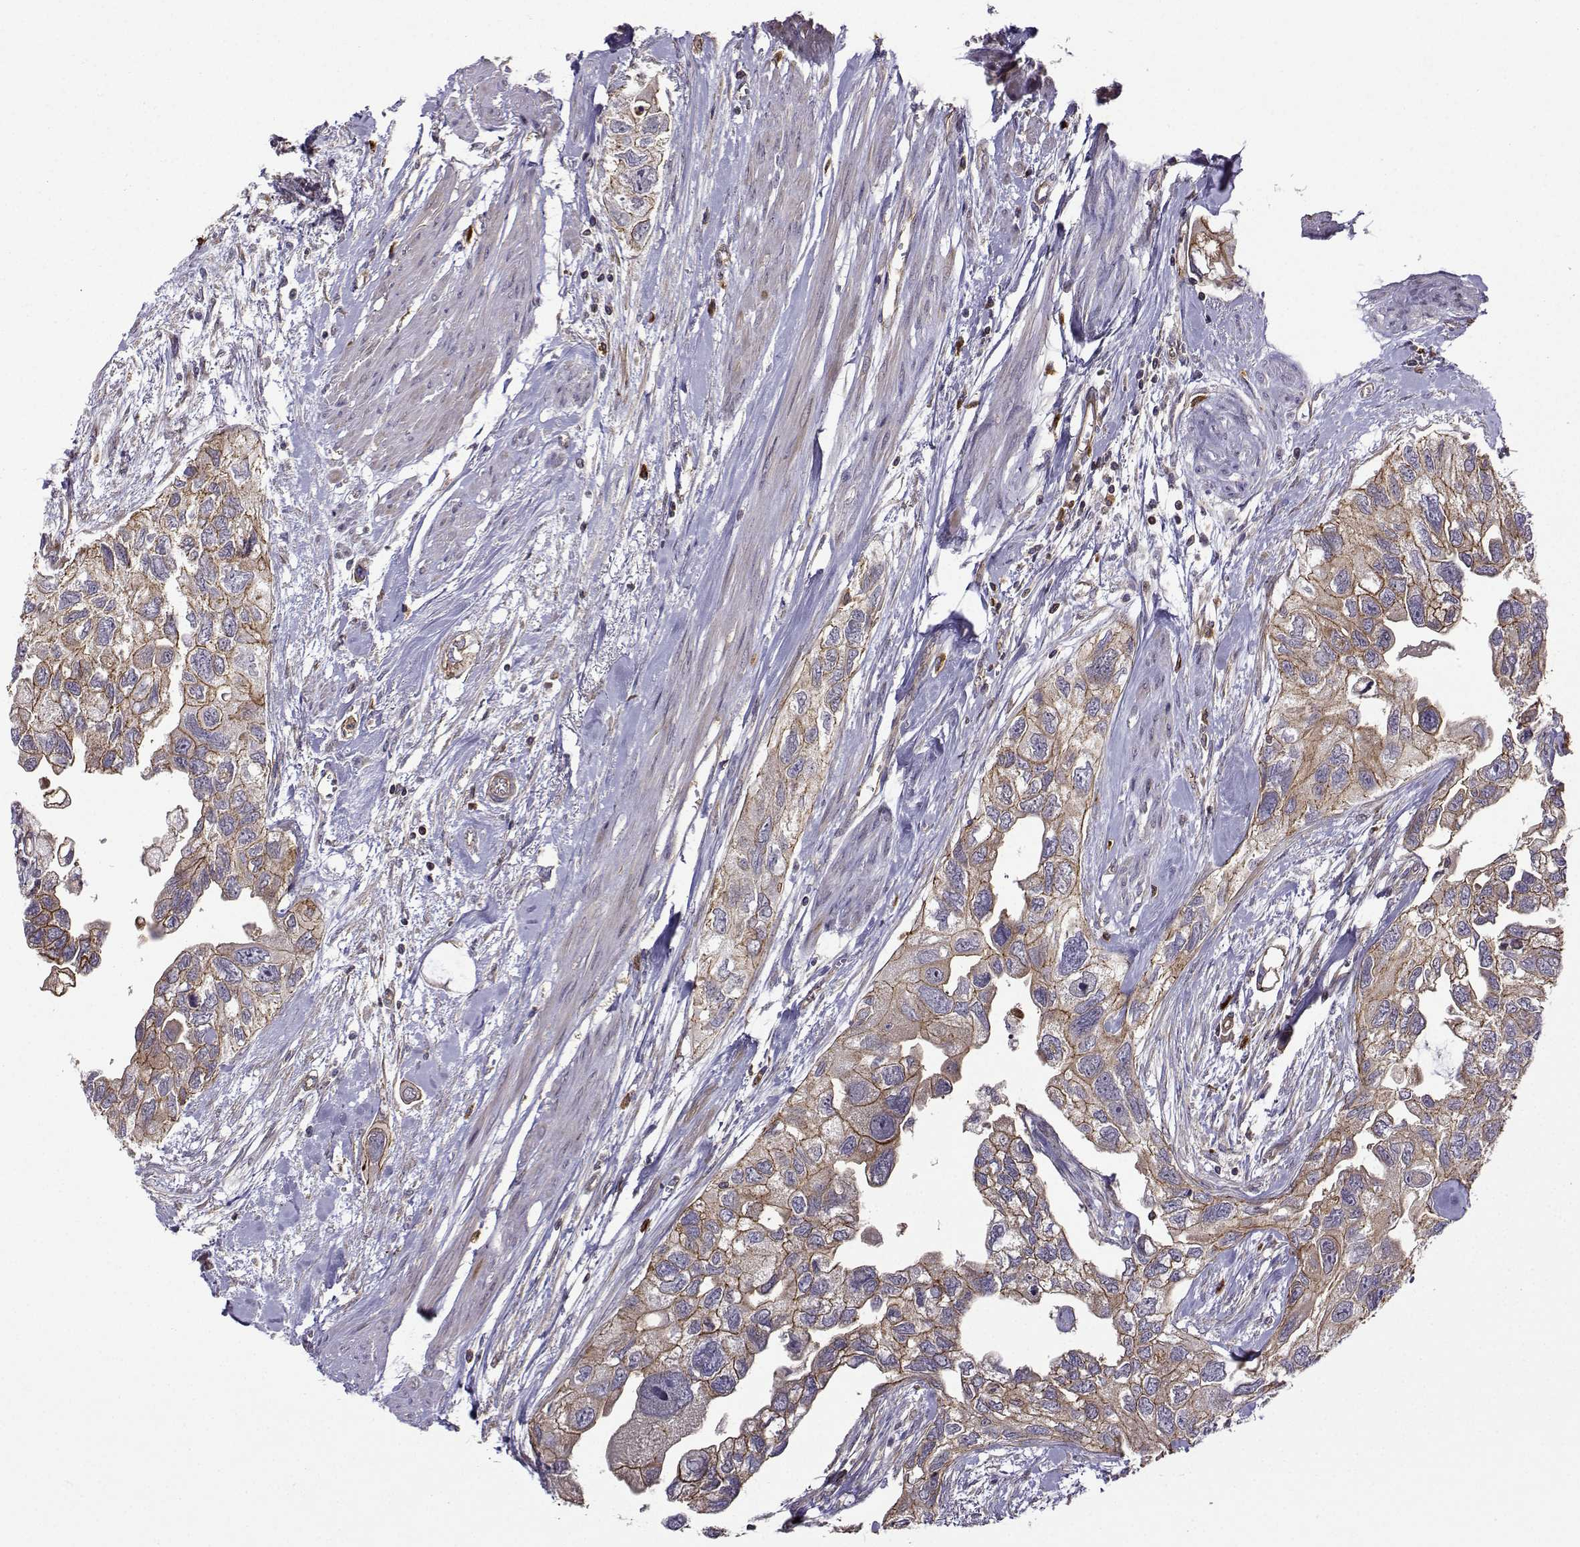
{"staining": {"intensity": "moderate", "quantity": ">75%", "location": "cytoplasmic/membranous"}, "tissue": "urothelial cancer", "cell_type": "Tumor cells", "image_type": "cancer", "snomed": [{"axis": "morphology", "description": "Urothelial carcinoma, High grade"}, {"axis": "topography", "description": "Urinary bladder"}], "caption": "A brown stain shows moderate cytoplasmic/membranous expression of a protein in human urothelial carcinoma (high-grade) tumor cells.", "gene": "ITGB8", "patient": {"sex": "male", "age": 59}}